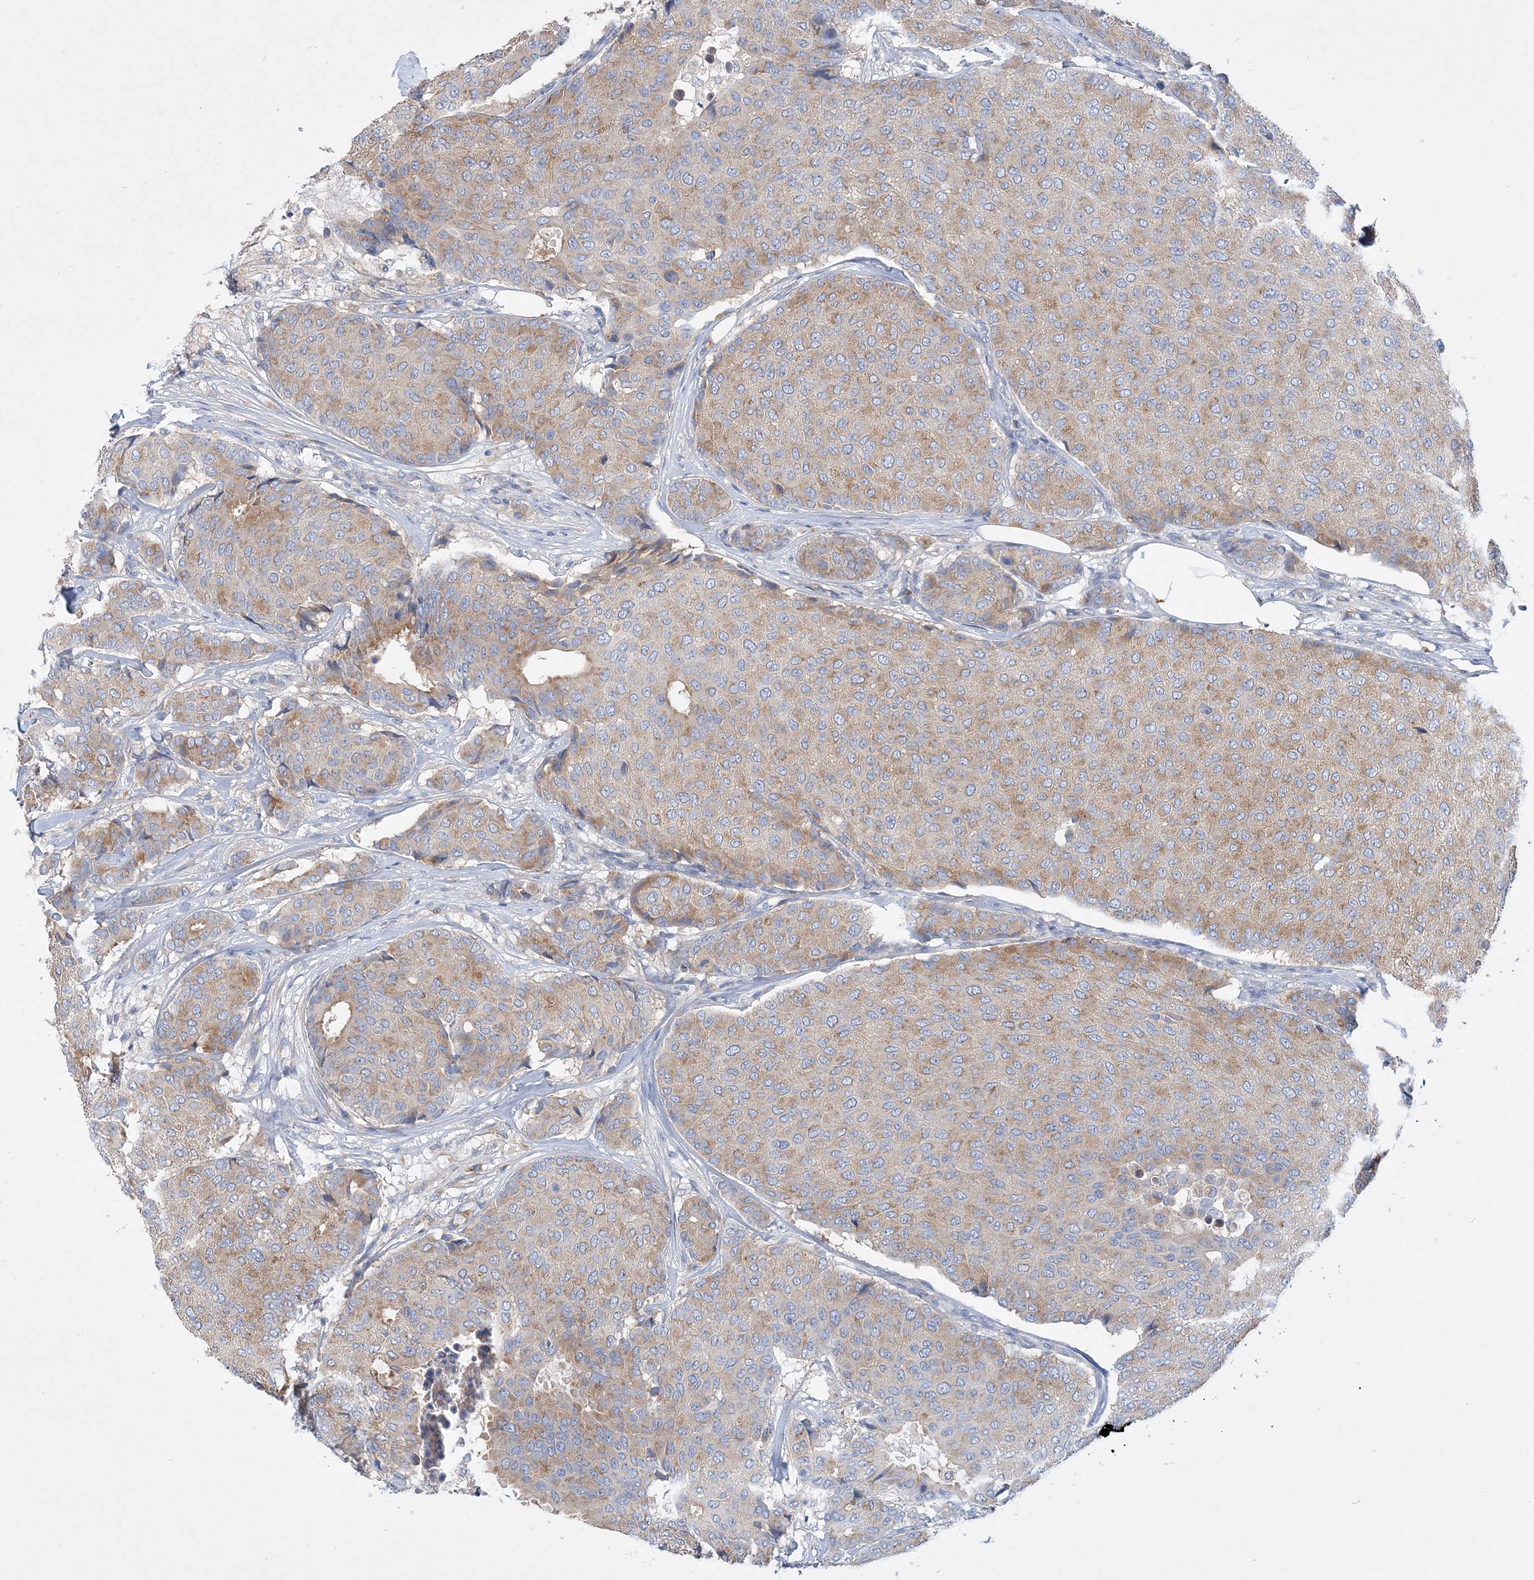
{"staining": {"intensity": "moderate", "quantity": ">75%", "location": "cytoplasmic/membranous"}, "tissue": "breast cancer", "cell_type": "Tumor cells", "image_type": "cancer", "snomed": [{"axis": "morphology", "description": "Duct carcinoma"}, {"axis": "topography", "description": "Breast"}], "caption": "An image of human breast cancer stained for a protein shows moderate cytoplasmic/membranous brown staining in tumor cells.", "gene": "GRINA", "patient": {"sex": "female", "age": 75}}